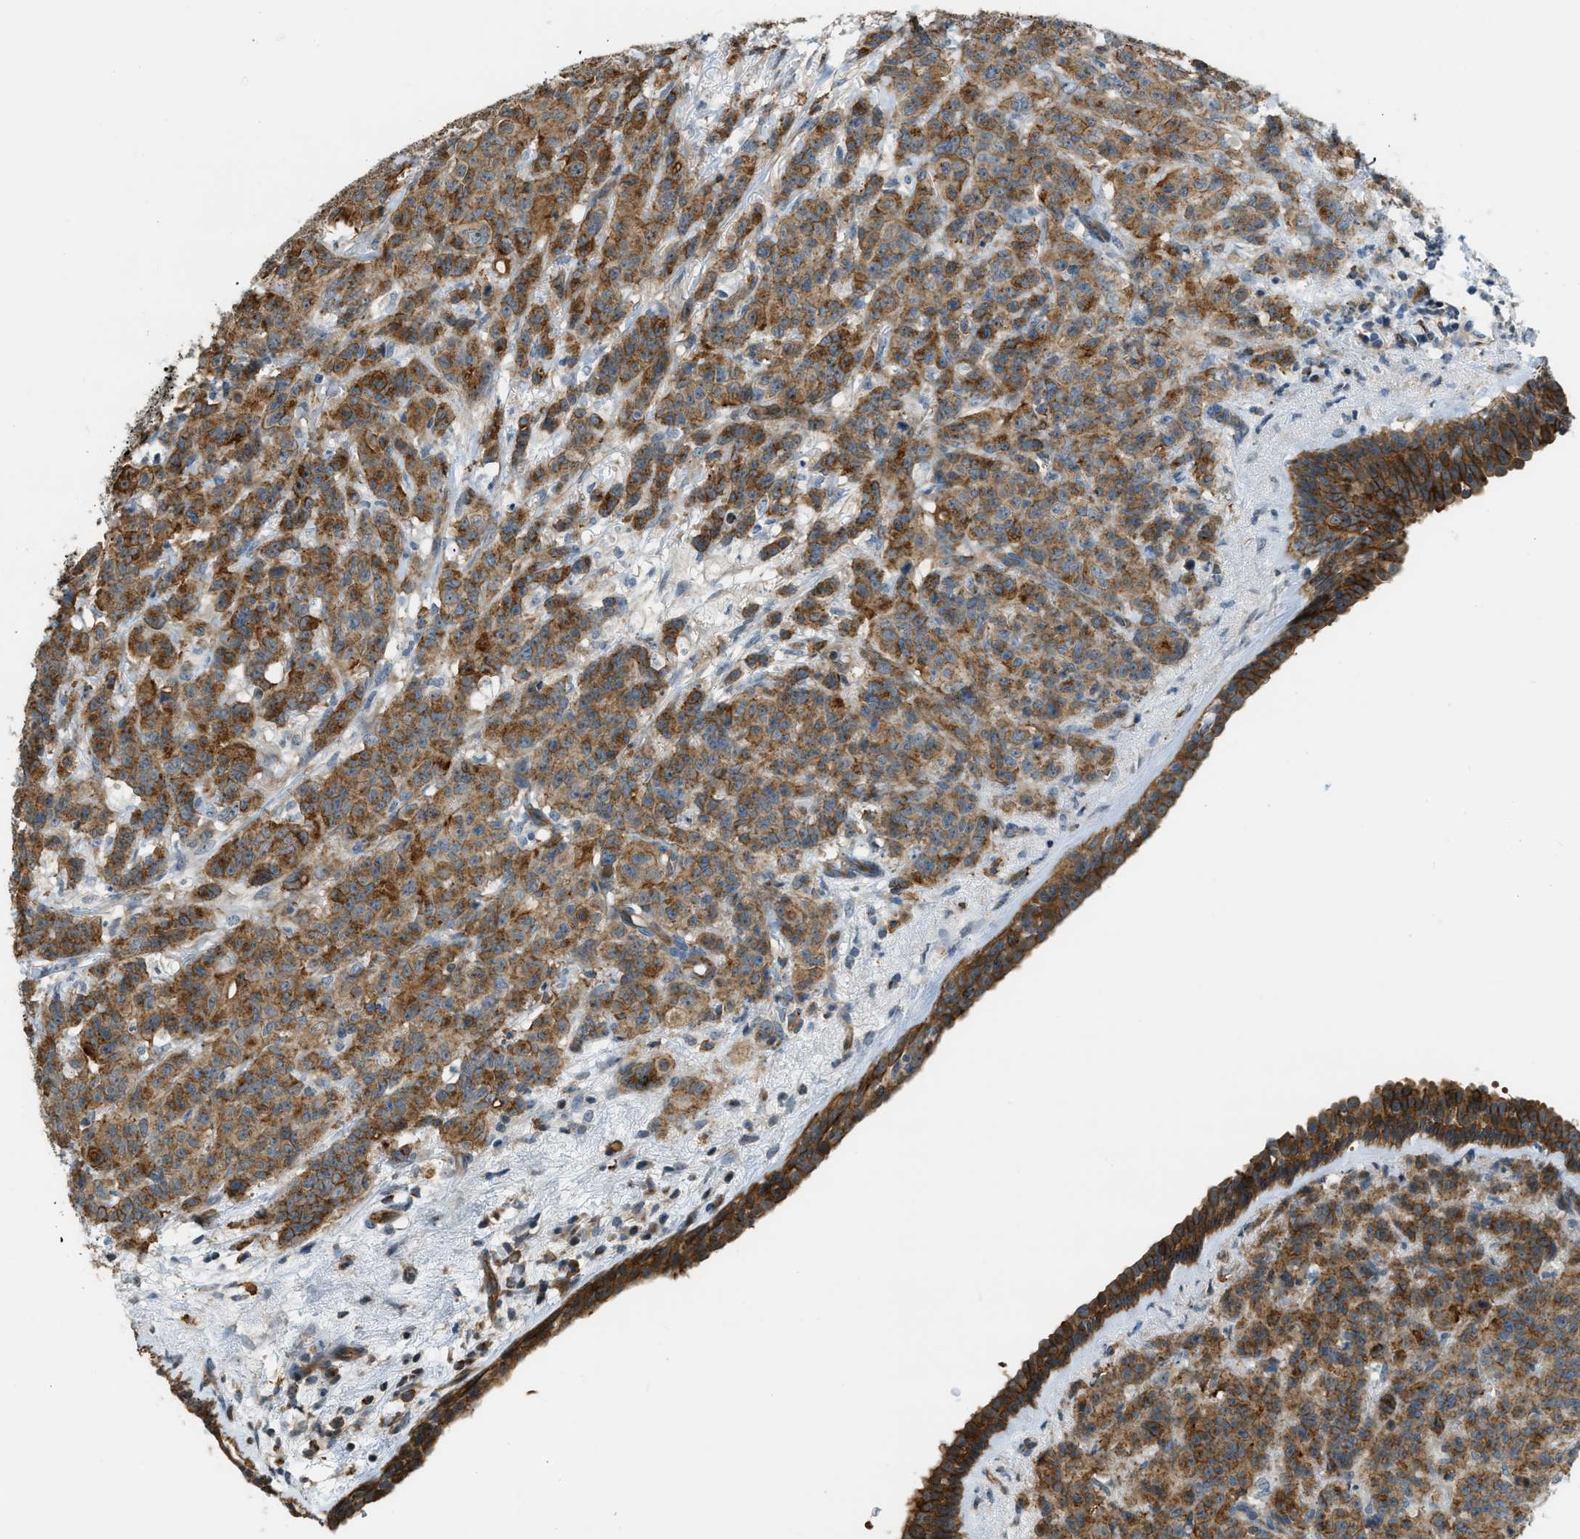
{"staining": {"intensity": "moderate", "quantity": ">75%", "location": "cytoplasmic/membranous"}, "tissue": "breast cancer", "cell_type": "Tumor cells", "image_type": "cancer", "snomed": [{"axis": "morphology", "description": "Normal tissue, NOS"}, {"axis": "morphology", "description": "Duct carcinoma"}, {"axis": "topography", "description": "Breast"}], "caption": "This image exhibits immunohistochemistry staining of human breast cancer, with medium moderate cytoplasmic/membranous staining in approximately >75% of tumor cells.", "gene": "KIAA1671", "patient": {"sex": "female", "age": 40}}